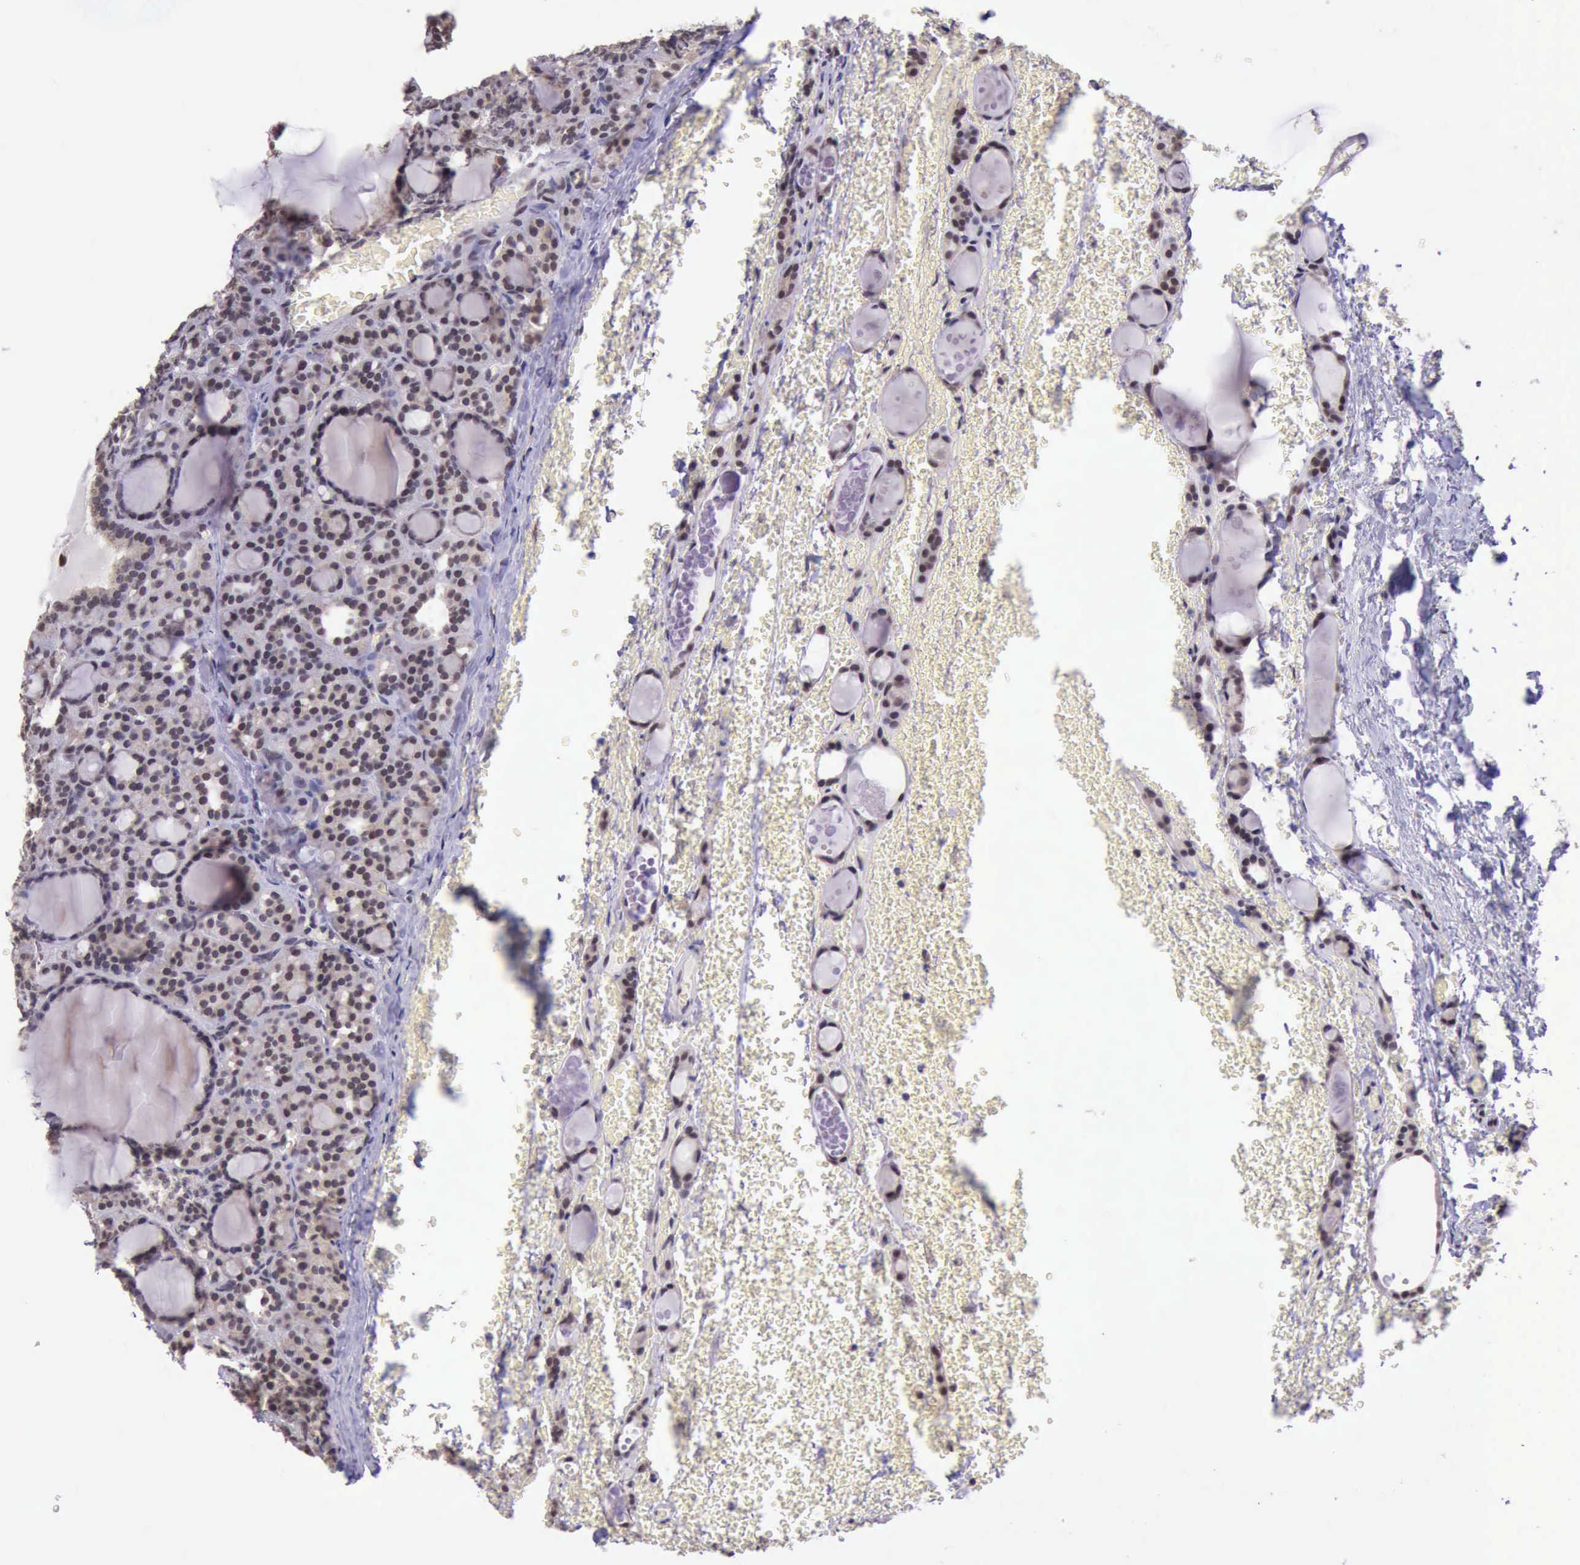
{"staining": {"intensity": "moderate", "quantity": ">75%", "location": "nuclear"}, "tissue": "thyroid cancer", "cell_type": "Tumor cells", "image_type": "cancer", "snomed": [{"axis": "morphology", "description": "Follicular adenoma carcinoma, NOS"}, {"axis": "topography", "description": "Thyroid gland"}], "caption": "The photomicrograph displays immunohistochemical staining of thyroid cancer (follicular adenoma carcinoma). There is moderate nuclear expression is seen in about >75% of tumor cells.", "gene": "PRPF39", "patient": {"sex": "female", "age": 71}}